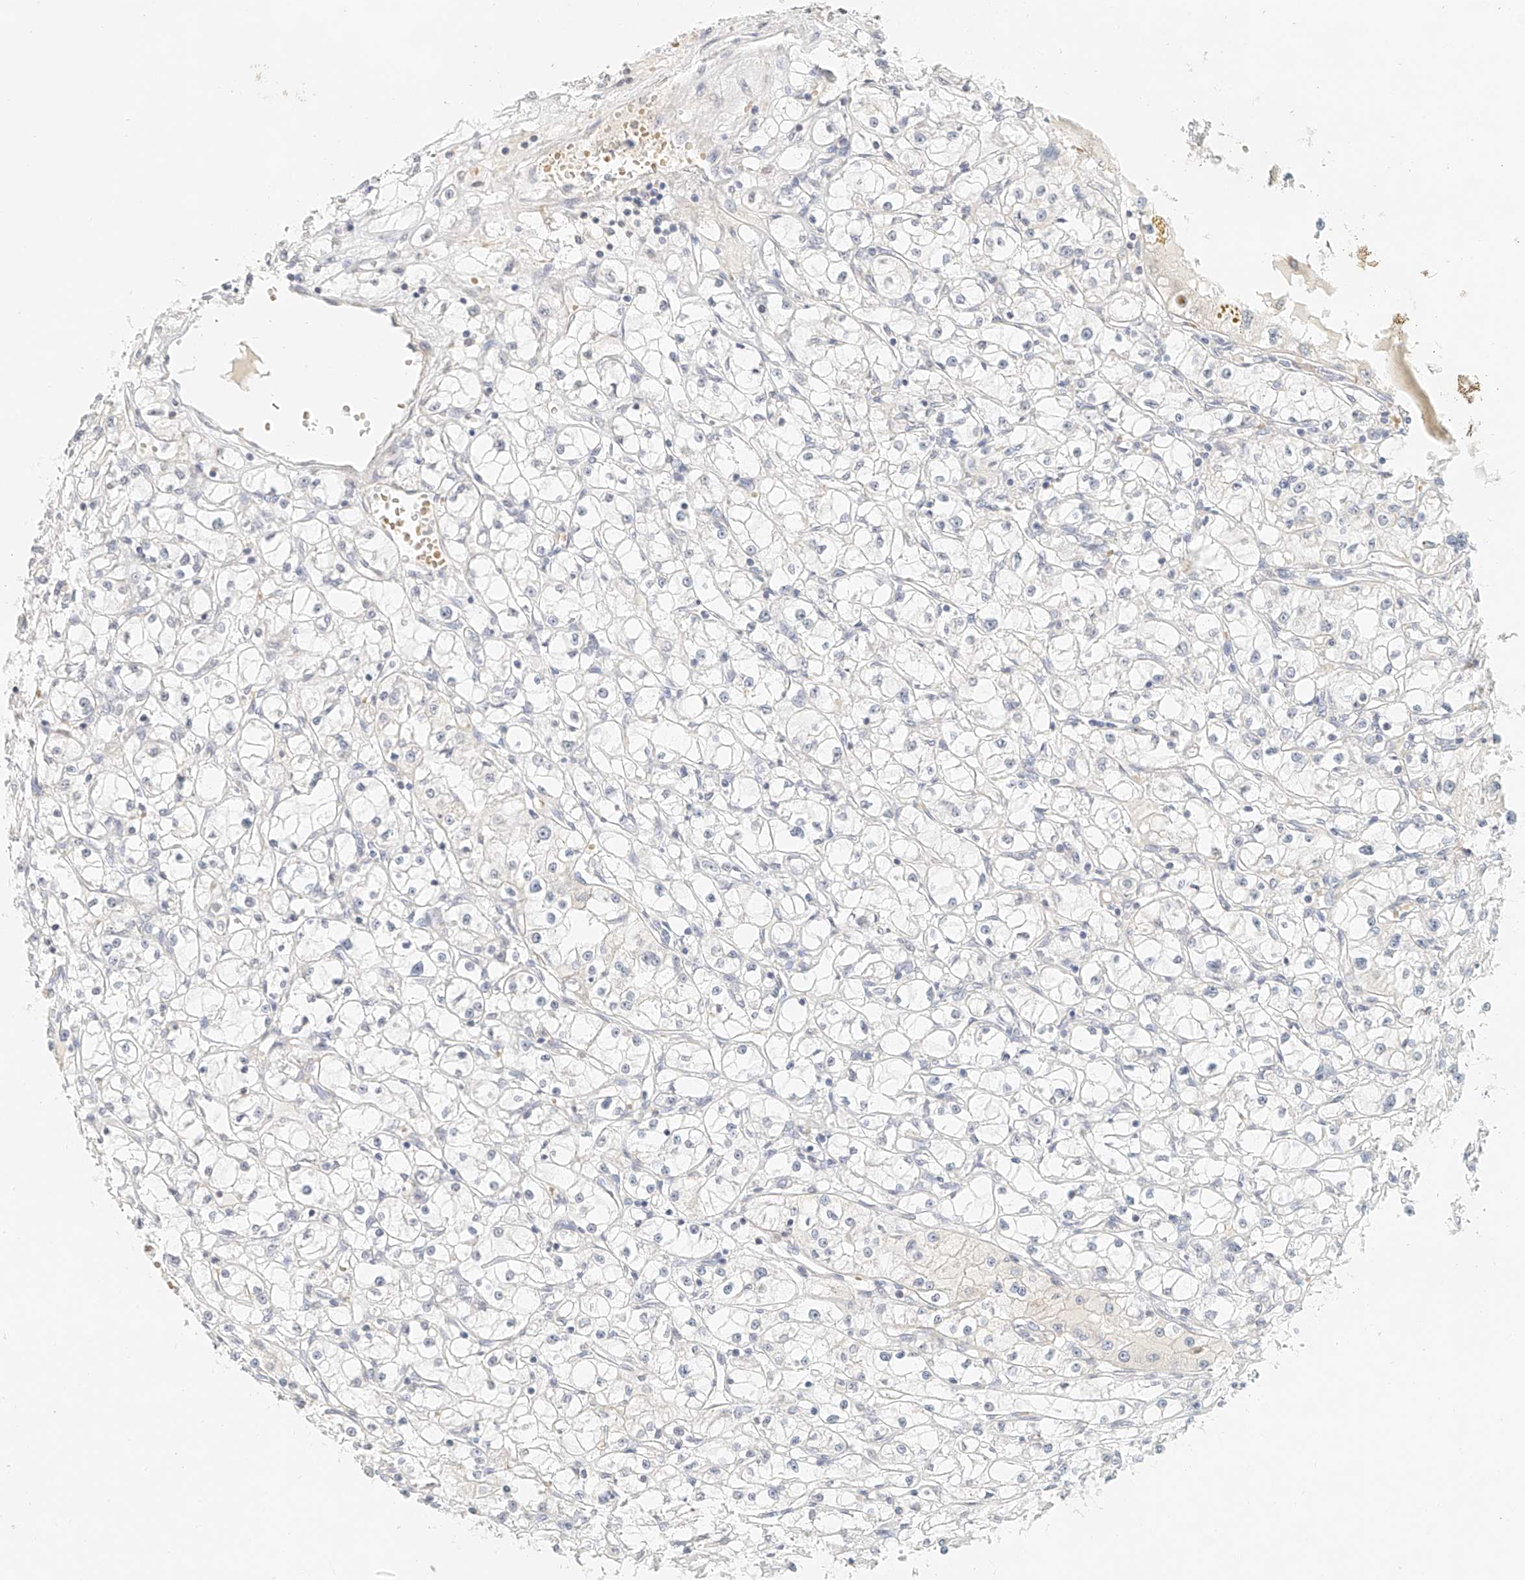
{"staining": {"intensity": "negative", "quantity": "none", "location": "none"}, "tissue": "renal cancer", "cell_type": "Tumor cells", "image_type": "cancer", "snomed": [{"axis": "morphology", "description": "Adenocarcinoma, NOS"}, {"axis": "topography", "description": "Kidney"}], "caption": "Tumor cells are negative for brown protein staining in renal cancer (adenocarcinoma).", "gene": "CXorf58", "patient": {"sex": "male", "age": 56}}